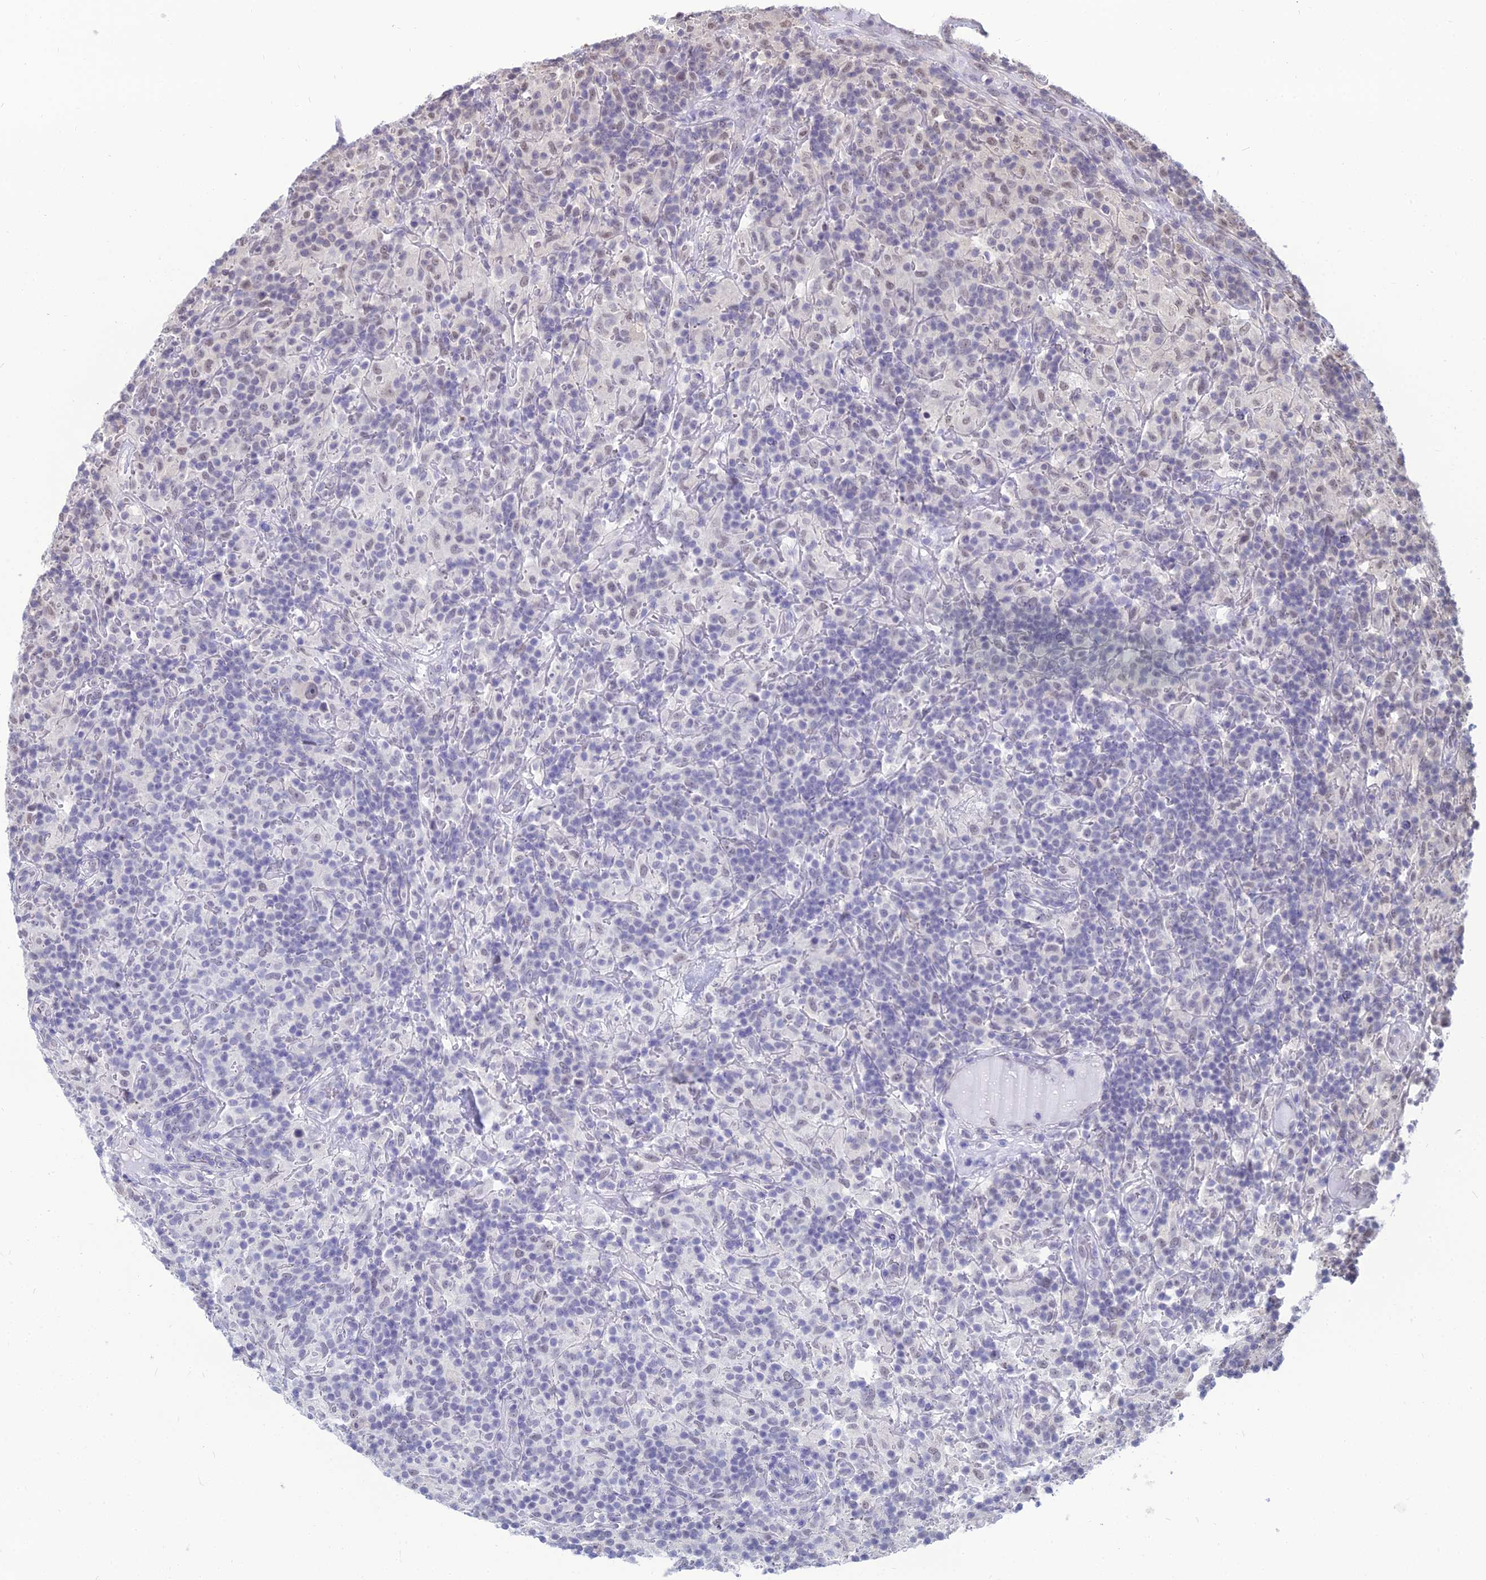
{"staining": {"intensity": "negative", "quantity": "none", "location": "none"}, "tissue": "lymphoma", "cell_type": "Tumor cells", "image_type": "cancer", "snomed": [{"axis": "morphology", "description": "Hodgkin's disease, NOS"}, {"axis": "topography", "description": "Lymph node"}], "caption": "Protein analysis of Hodgkin's disease shows no significant positivity in tumor cells.", "gene": "SRSF7", "patient": {"sex": "male", "age": 70}}